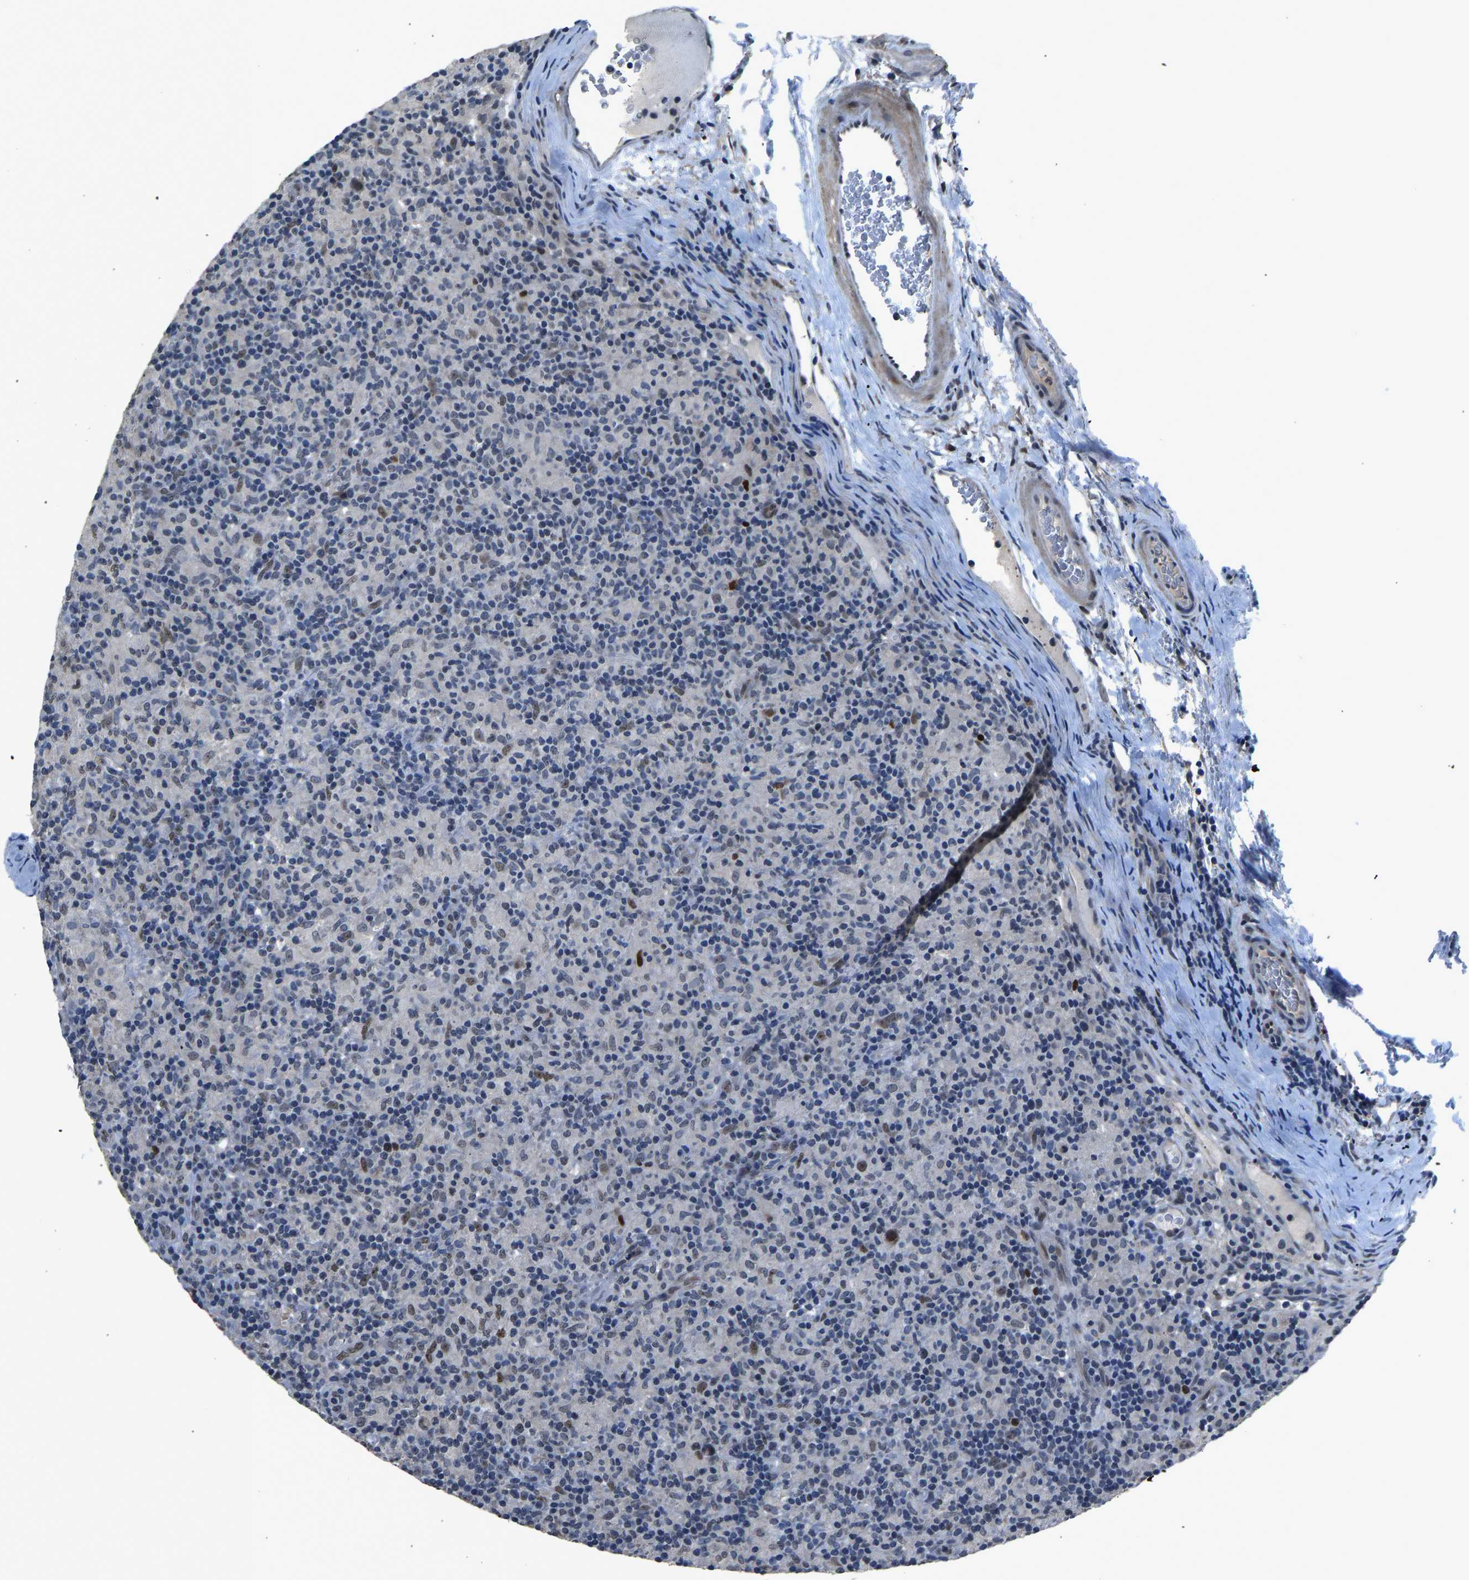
{"staining": {"intensity": "weak", "quantity": ">75%", "location": "nuclear"}, "tissue": "lymphoma", "cell_type": "Tumor cells", "image_type": "cancer", "snomed": [{"axis": "morphology", "description": "Hodgkin's disease, NOS"}, {"axis": "topography", "description": "Lymph node"}], "caption": "High-magnification brightfield microscopy of Hodgkin's disease stained with DAB (3,3'-diaminobenzidine) (brown) and counterstained with hematoxylin (blue). tumor cells exhibit weak nuclear positivity is appreciated in approximately>75% of cells. The staining was performed using DAB, with brown indicating positive protein expression. Nuclei are stained blue with hematoxylin.", "gene": "FOS", "patient": {"sex": "male", "age": 70}}